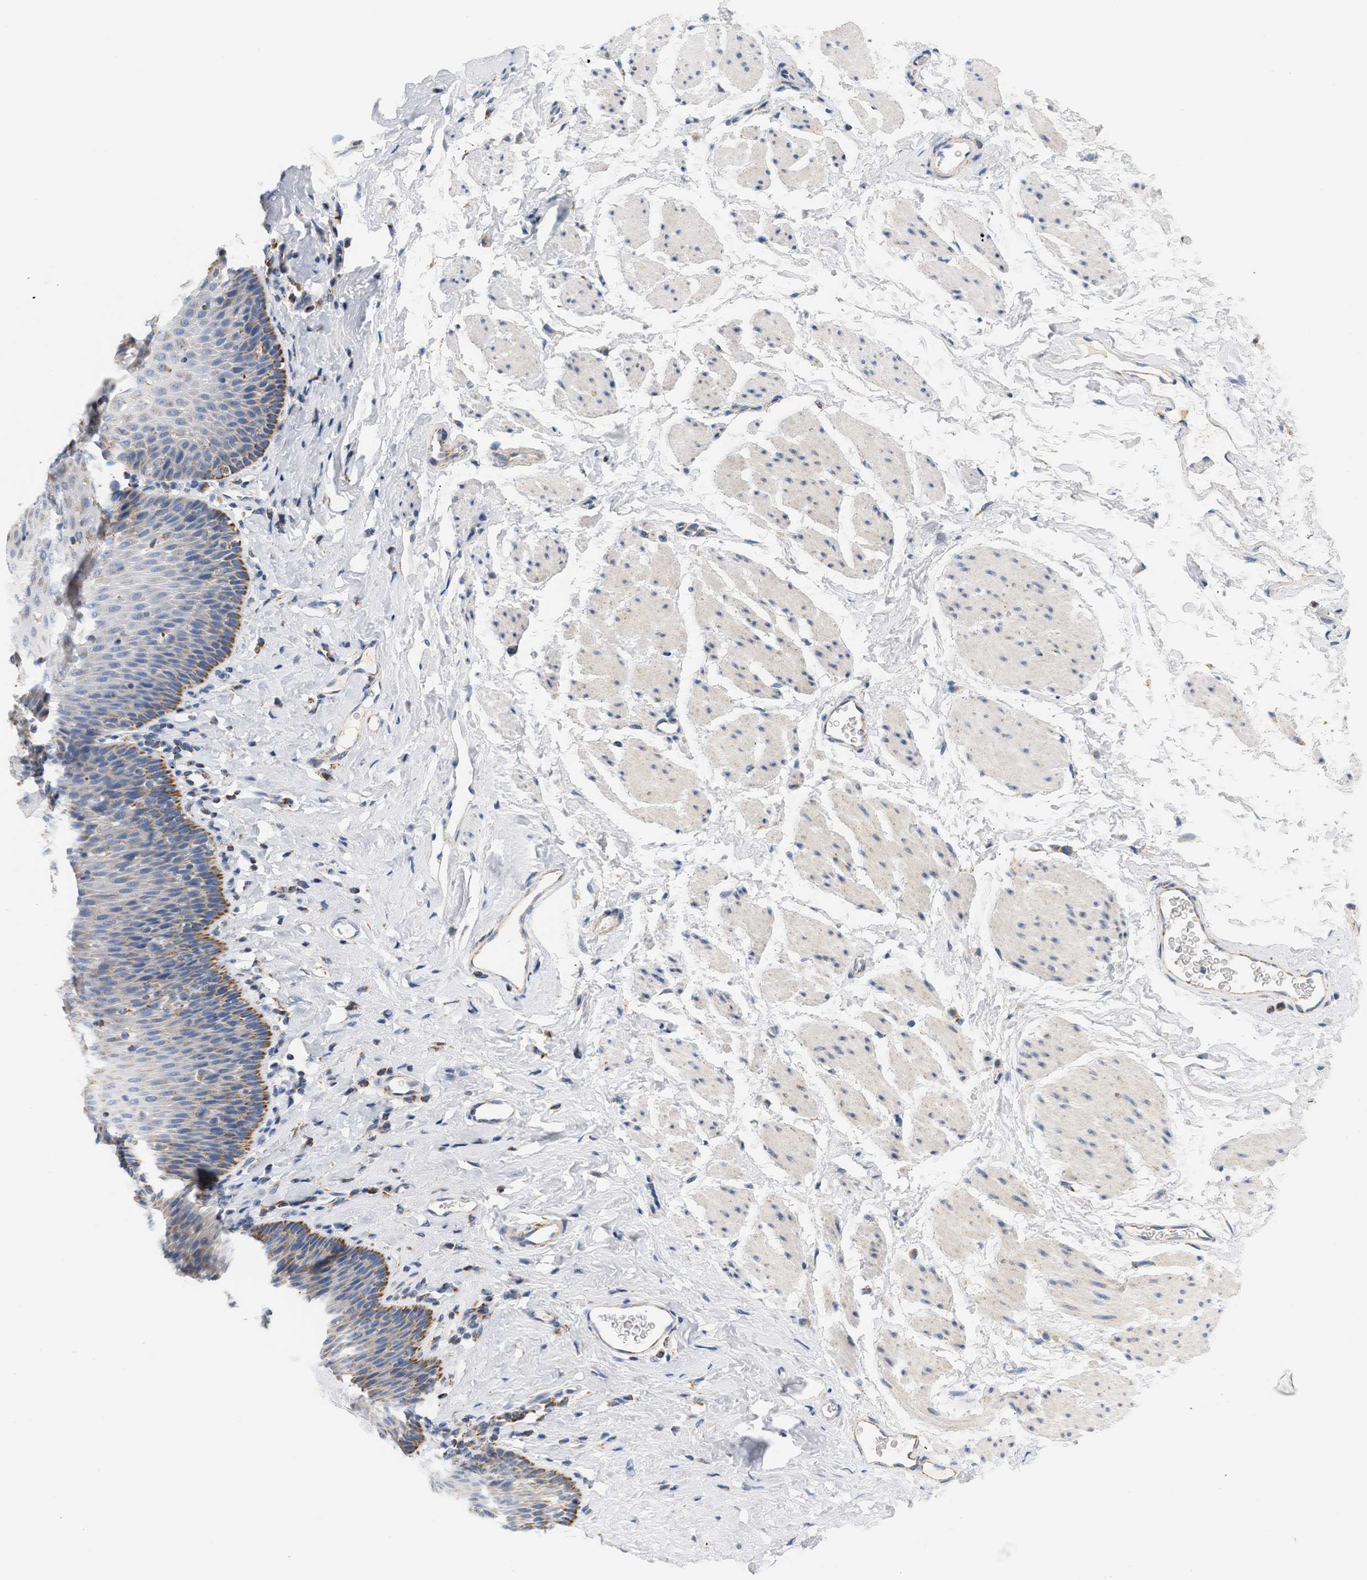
{"staining": {"intensity": "moderate", "quantity": "25%-75%", "location": "cytoplasmic/membranous"}, "tissue": "esophagus", "cell_type": "Squamous epithelial cells", "image_type": "normal", "snomed": [{"axis": "morphology", "description": "Normal tissue, NOS"}, {"axis": "topography", "description": "Esophagus"}], "caption": "Moderate cytoplasmic/membranous positivity is identified in approximately 25%-75% of squamous epithelial cells in benign esophagus.", "gene": "GRPEL2", "patient": {"sex": "female", "age": 61}}